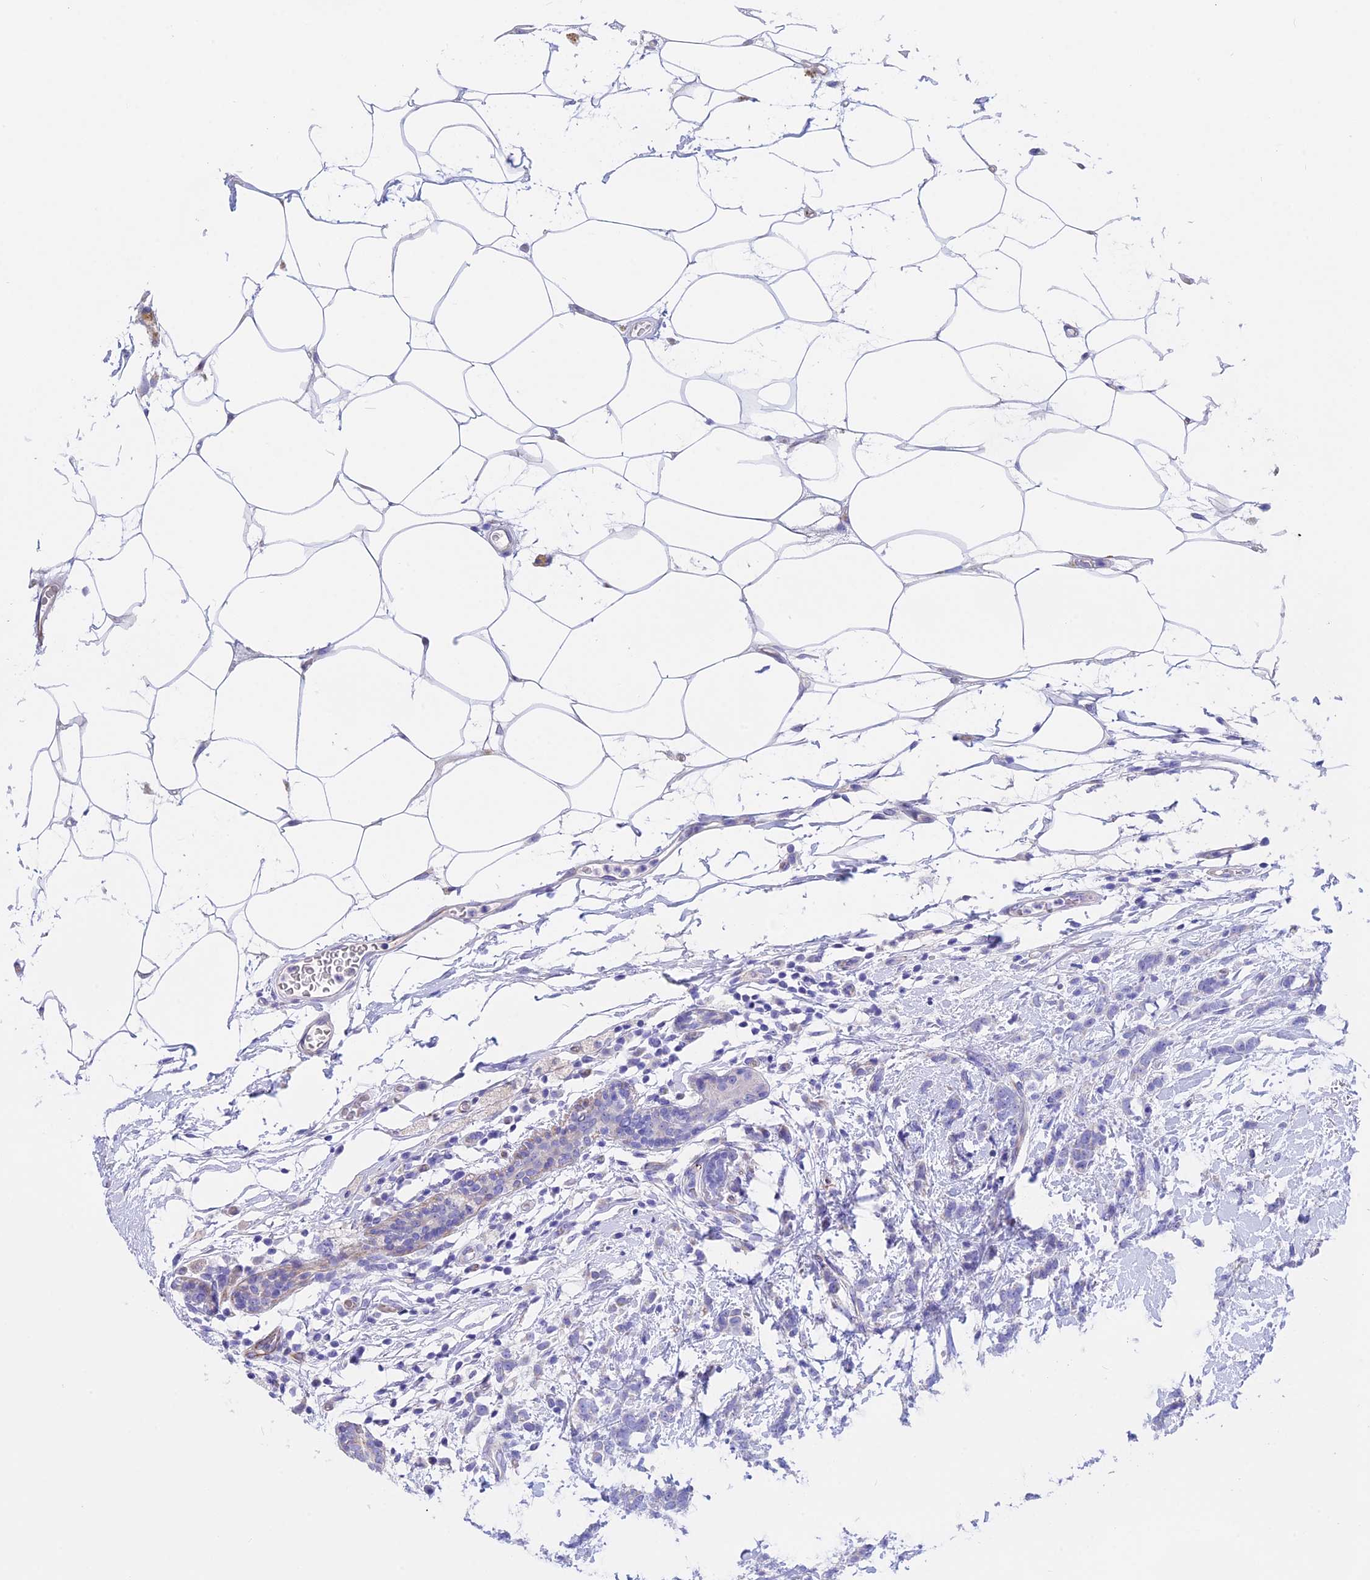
{"staining": {"intensity": "negative", "quantity": "none", "location": "none"}, "tissue": "breast cancer", "cell_type": "Tumor cells", "image_type": "cancer", "snomed": [{"axis": "morphology", "description": "Lobular carcinoma"}, {"axis": "topography", "description": "Breast"}], "caption": "Histopathology image shows no significant protein expression in tumor cells of breast cancer. (DAB (3,3'-diaminobenzidine) IHC with hematoxylin counter stain).", "gene": "TMEM138", "patient": {"sex": "female", "age": 58}}